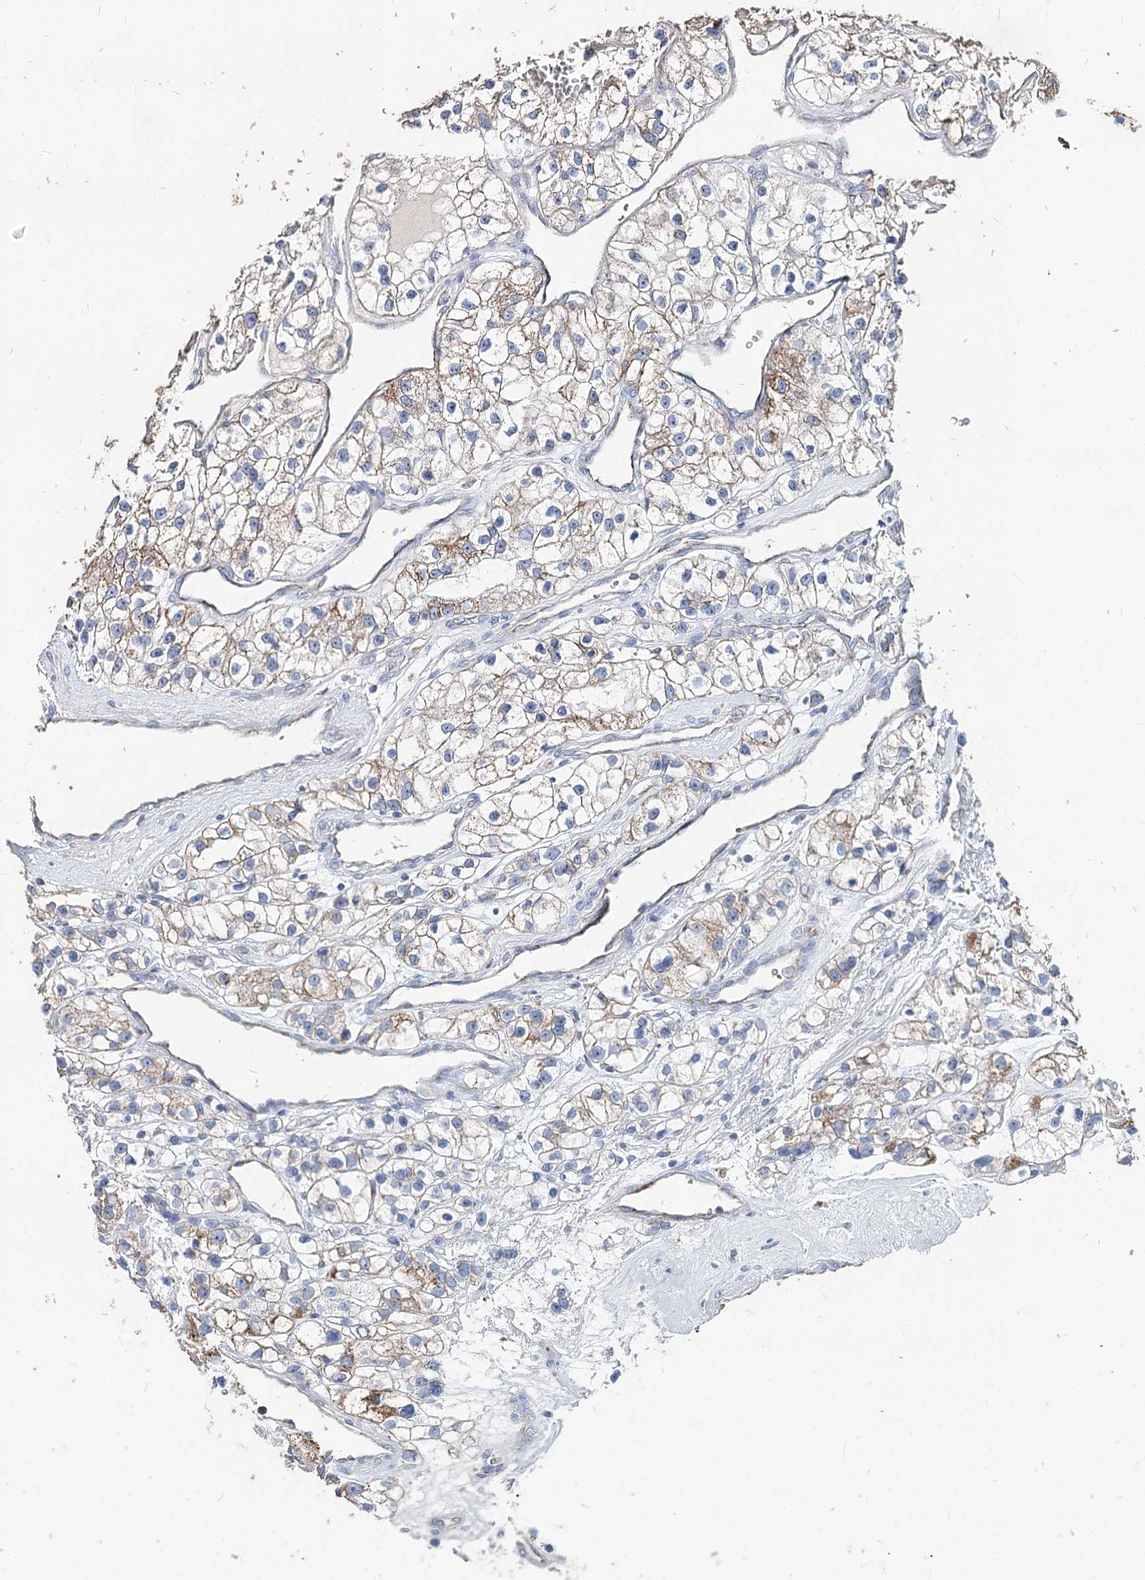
{"staining": {"intensity": "weak", "quantity": "25%-75%", "location": "cytoplasmic/membranous"}, "tissue": "renal cancer", "cell_type": "Tumor cells", "image_type": "cancer", "snomed": [{"axis": "morphology", "description": "Adenocarcinoma, NOS"}, {"axis": "topography", "description": "Kidney"}], "caption": "Immunohistochemical staining of human adenocarcinoma (renal) displays low levels of weak cytoplasmic/membranous protein expression in approximately 25%-75% of tumor cells.", "gene": "MCCC2", "patient": {"sex": "female", "age": 57}}